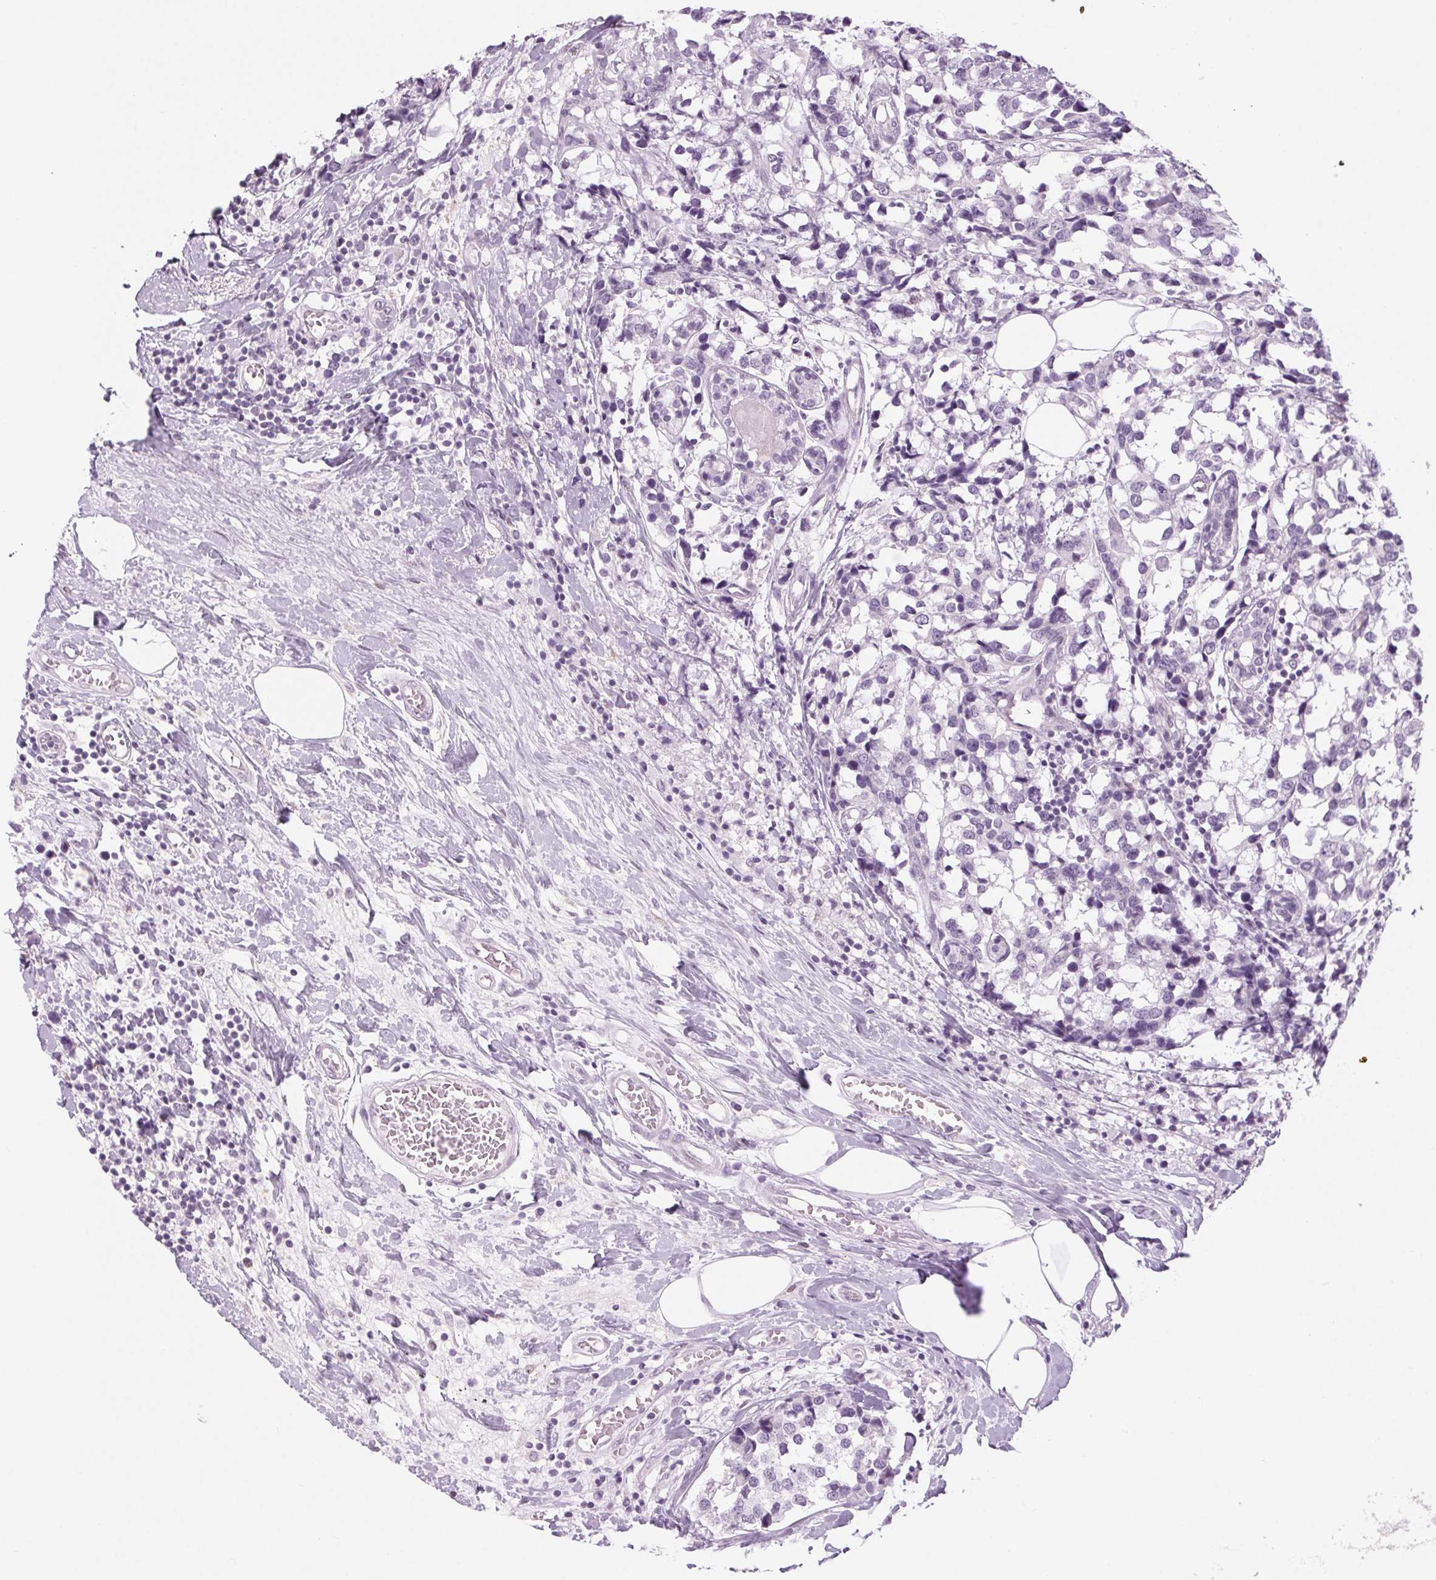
{"staining": {"intensity": "negative", "quantity": "none", "location": "none"}, "tissue": "breast cancer", "cell_type": "Tumor cells", "image_type": "cancer", "snomed": [{"axis": "morphology", "description": "Lobular carcinoma"}, {"axis": "topography", "description": "Breast"}], "caption": "Breast cancer was stained to show a protein in brown. There is no significant positivity in tumor cells. The staining was performed using DAB to visualize the protein expression in brown, while the nuclei were stained in blue with hematoxylin (Magnification: 20x).", "gene": "SLC6A19", "patient": {"sex": "female", "age": 59}}